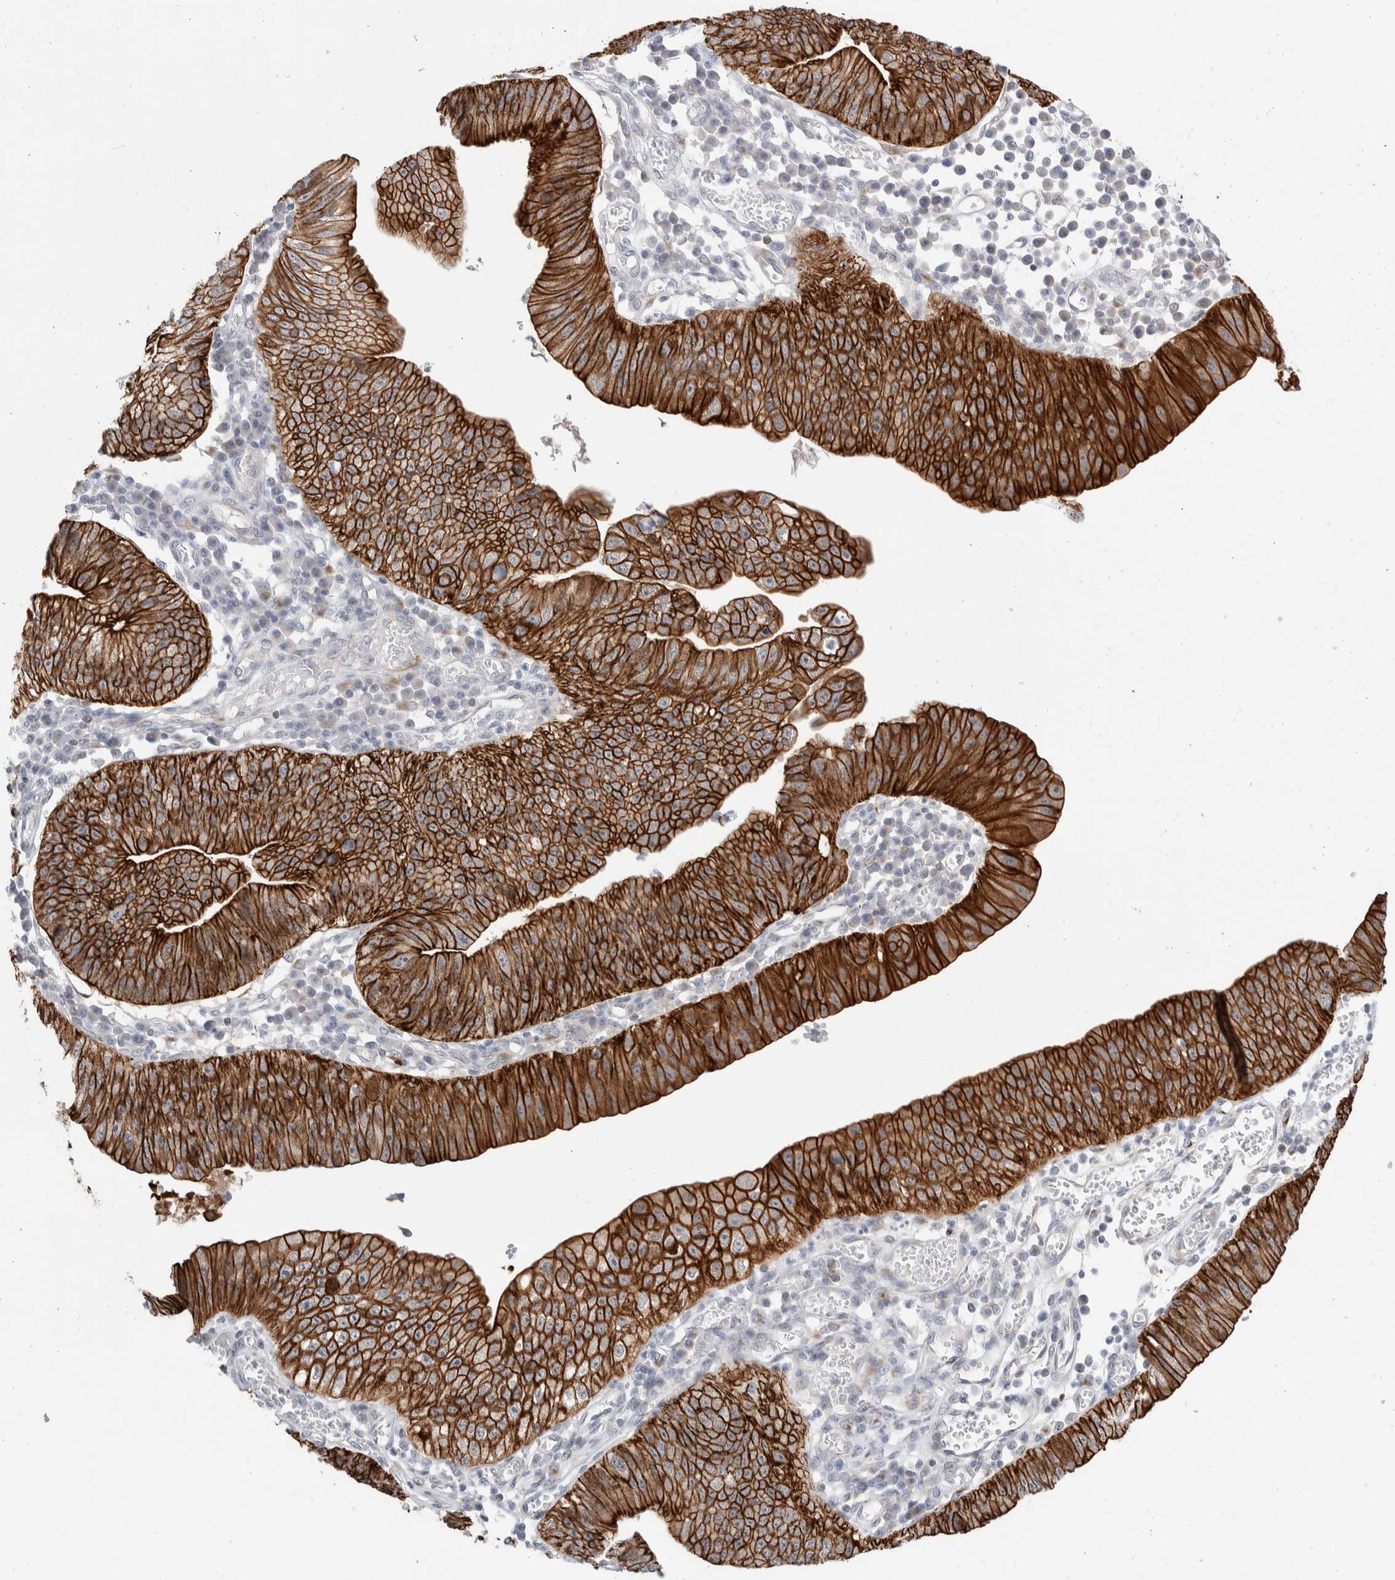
{"staining": {"intensity": "strong", "quantity": ">75%", "location": "cytoplasmic/membranous"}, "tissue": "stomach cancer", "cell_type": "Tumor cells", "image_type": "cancer", "snomed": [{"axis": "morphology", "description": "Adenocarcinoma, NOS"}, {"axis": "topography", "description": "Stomach"}], "caption": "Tumor cells exhibit high levels of strong cytoplasmic/membranous staining in approximately >75% of cells in human adenocarcinoma (stomach).", "gene": "C1orf112", "patient": {"sex": "male", "age": 59}}